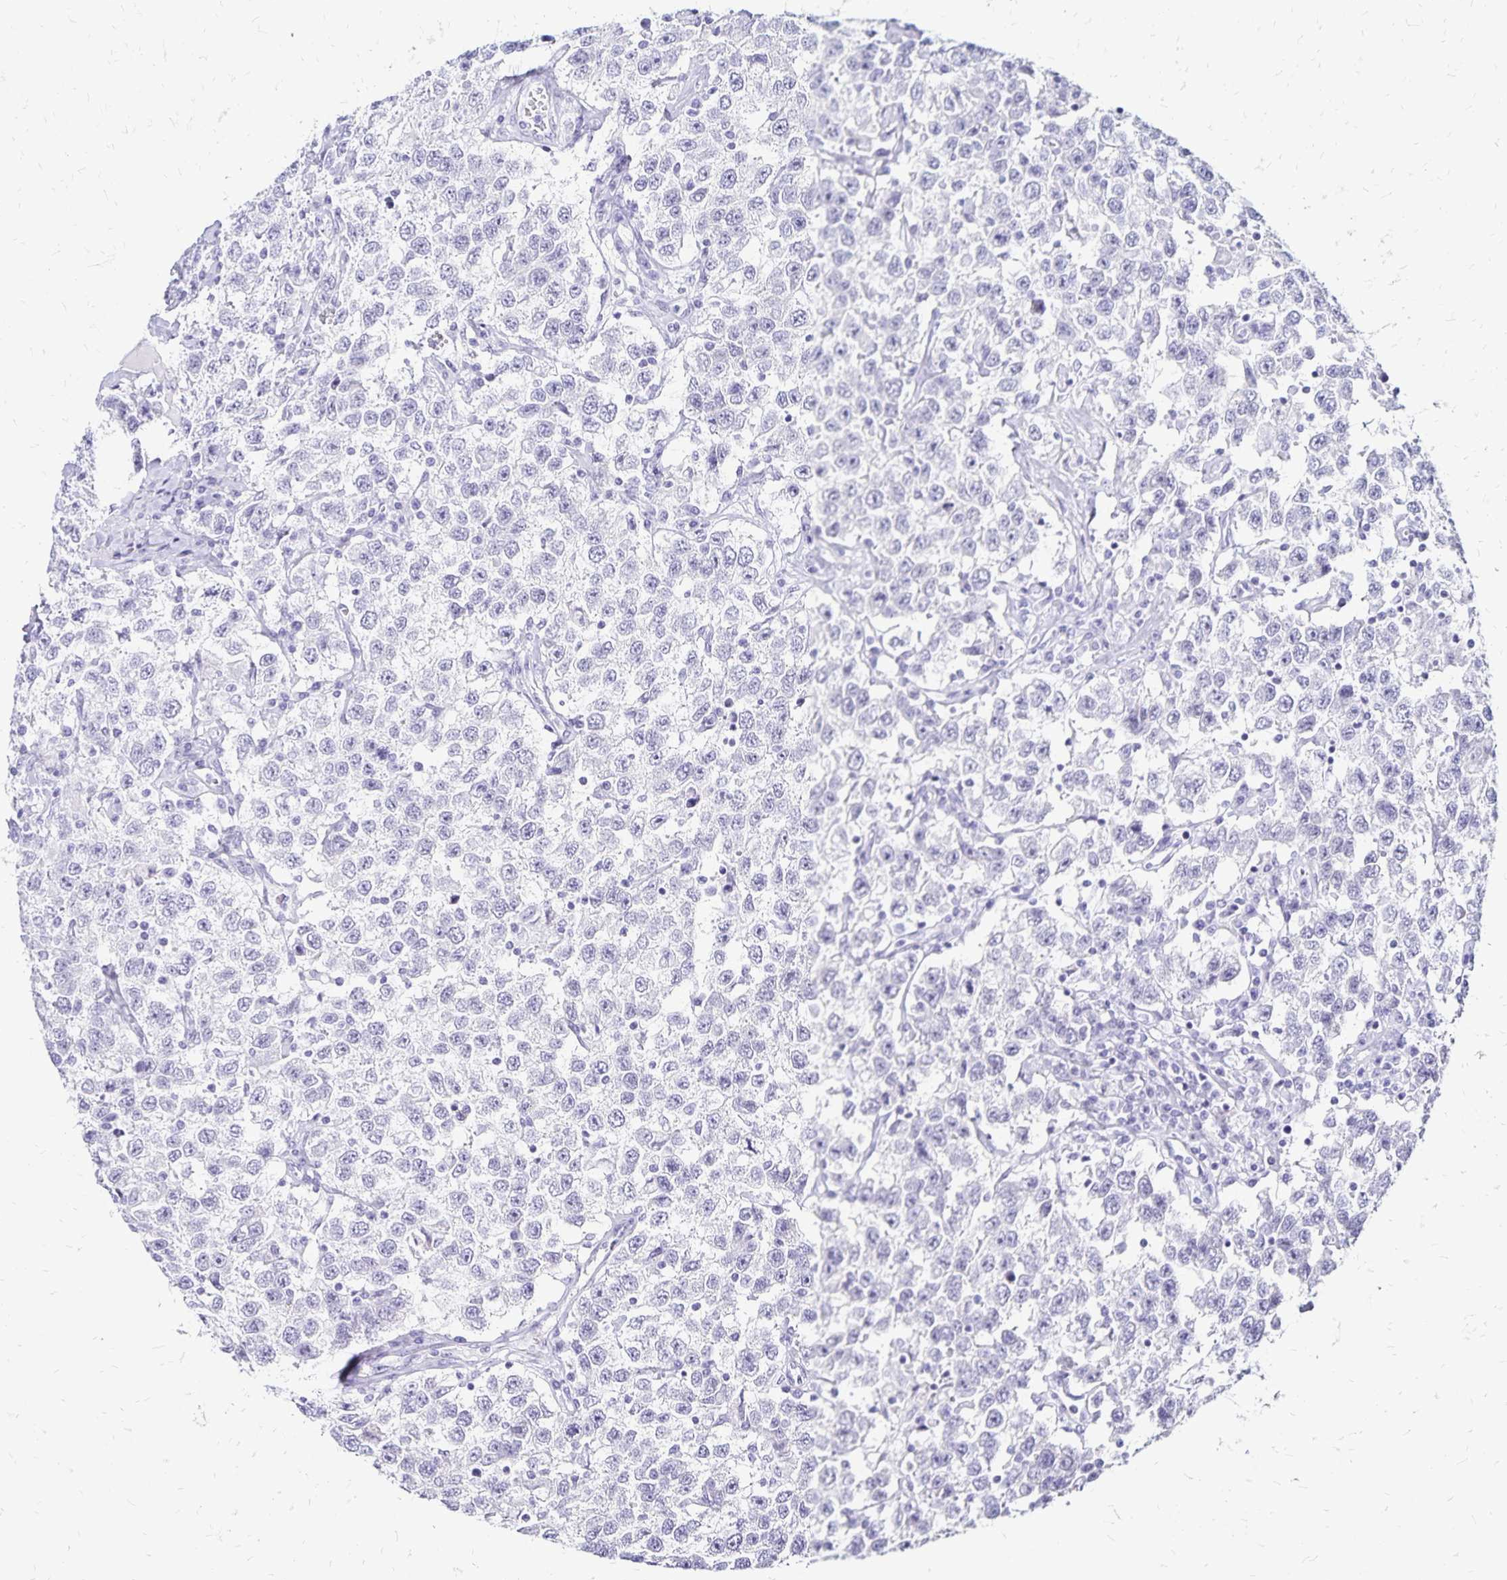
{"staining": {"intensity": "negative", "quantity": "none", "location": "none"}, "tissue": "testis cancer", "cell_type": "Tumor cells", "image_type": "cancer", "snomed": [{"axis": "morphology", "description": "Seminoma, NOS"}, {"axis": "topography", "description": "Testis"}], "caption": "This is an immunohistochemistry (IHC) image of testis cancer (seminoma). There is no positivity in tumor cells.", "gene": "LIN28B", "patient": {"sex": "male", "age": 41}}